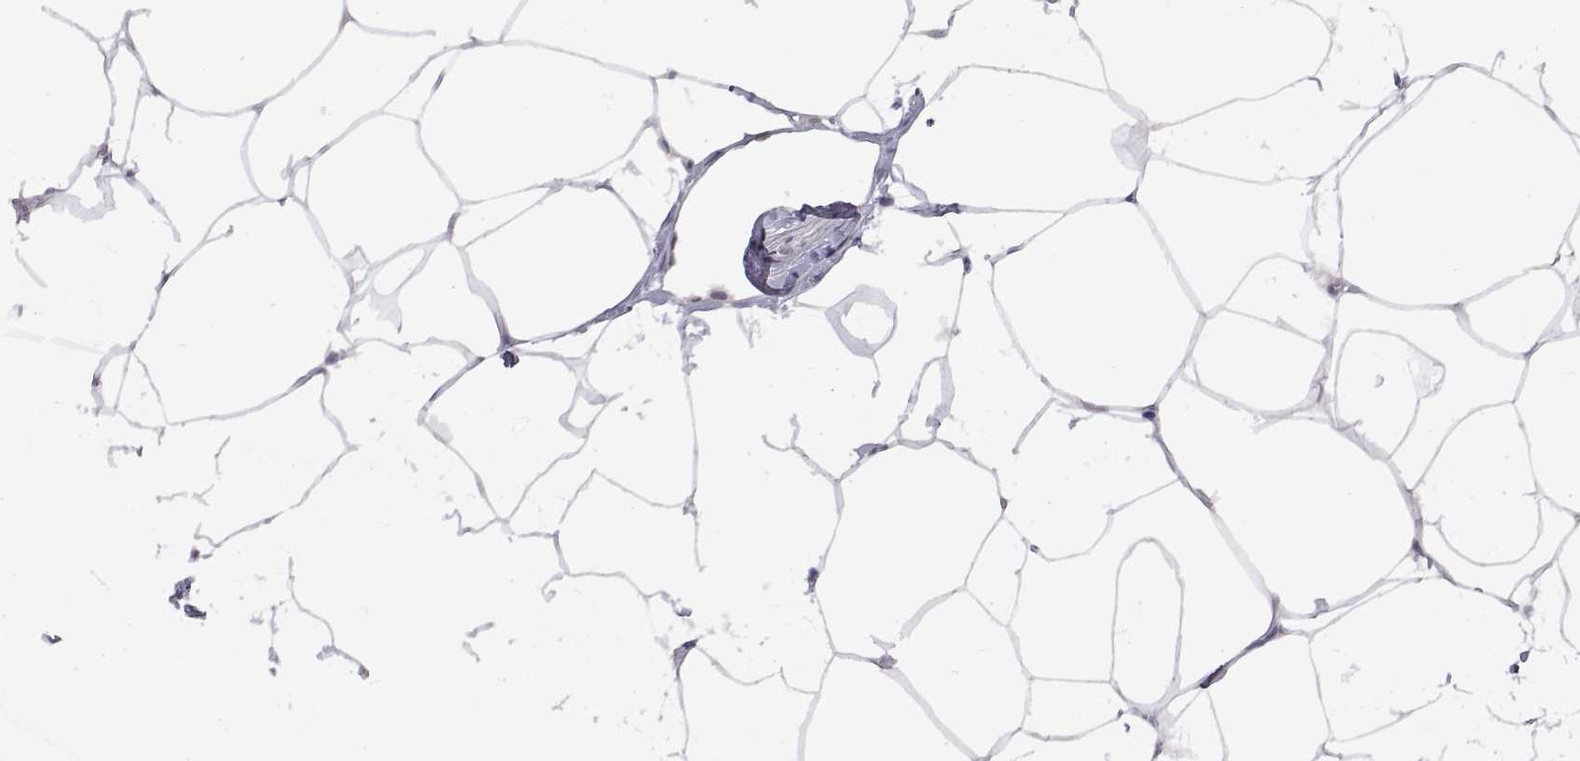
{"staining": {"intensity": "negative", "quantity": "none", "location": "none"}, "tissue": "breast", "cell_type": "Adipocytes", "image_type": "normal", "snomed": [{"axis": "morphology", "description": "Normal tissue, NOS"}, {"axis": "topography", "description": "Breast"}], "caption": "The micrograph displays no staining of adipocytes in unremarkable breast. (DAB IHC, high magnification).", "gene": "ARRB1", "patient": {"sex": "female", "age": 32}}